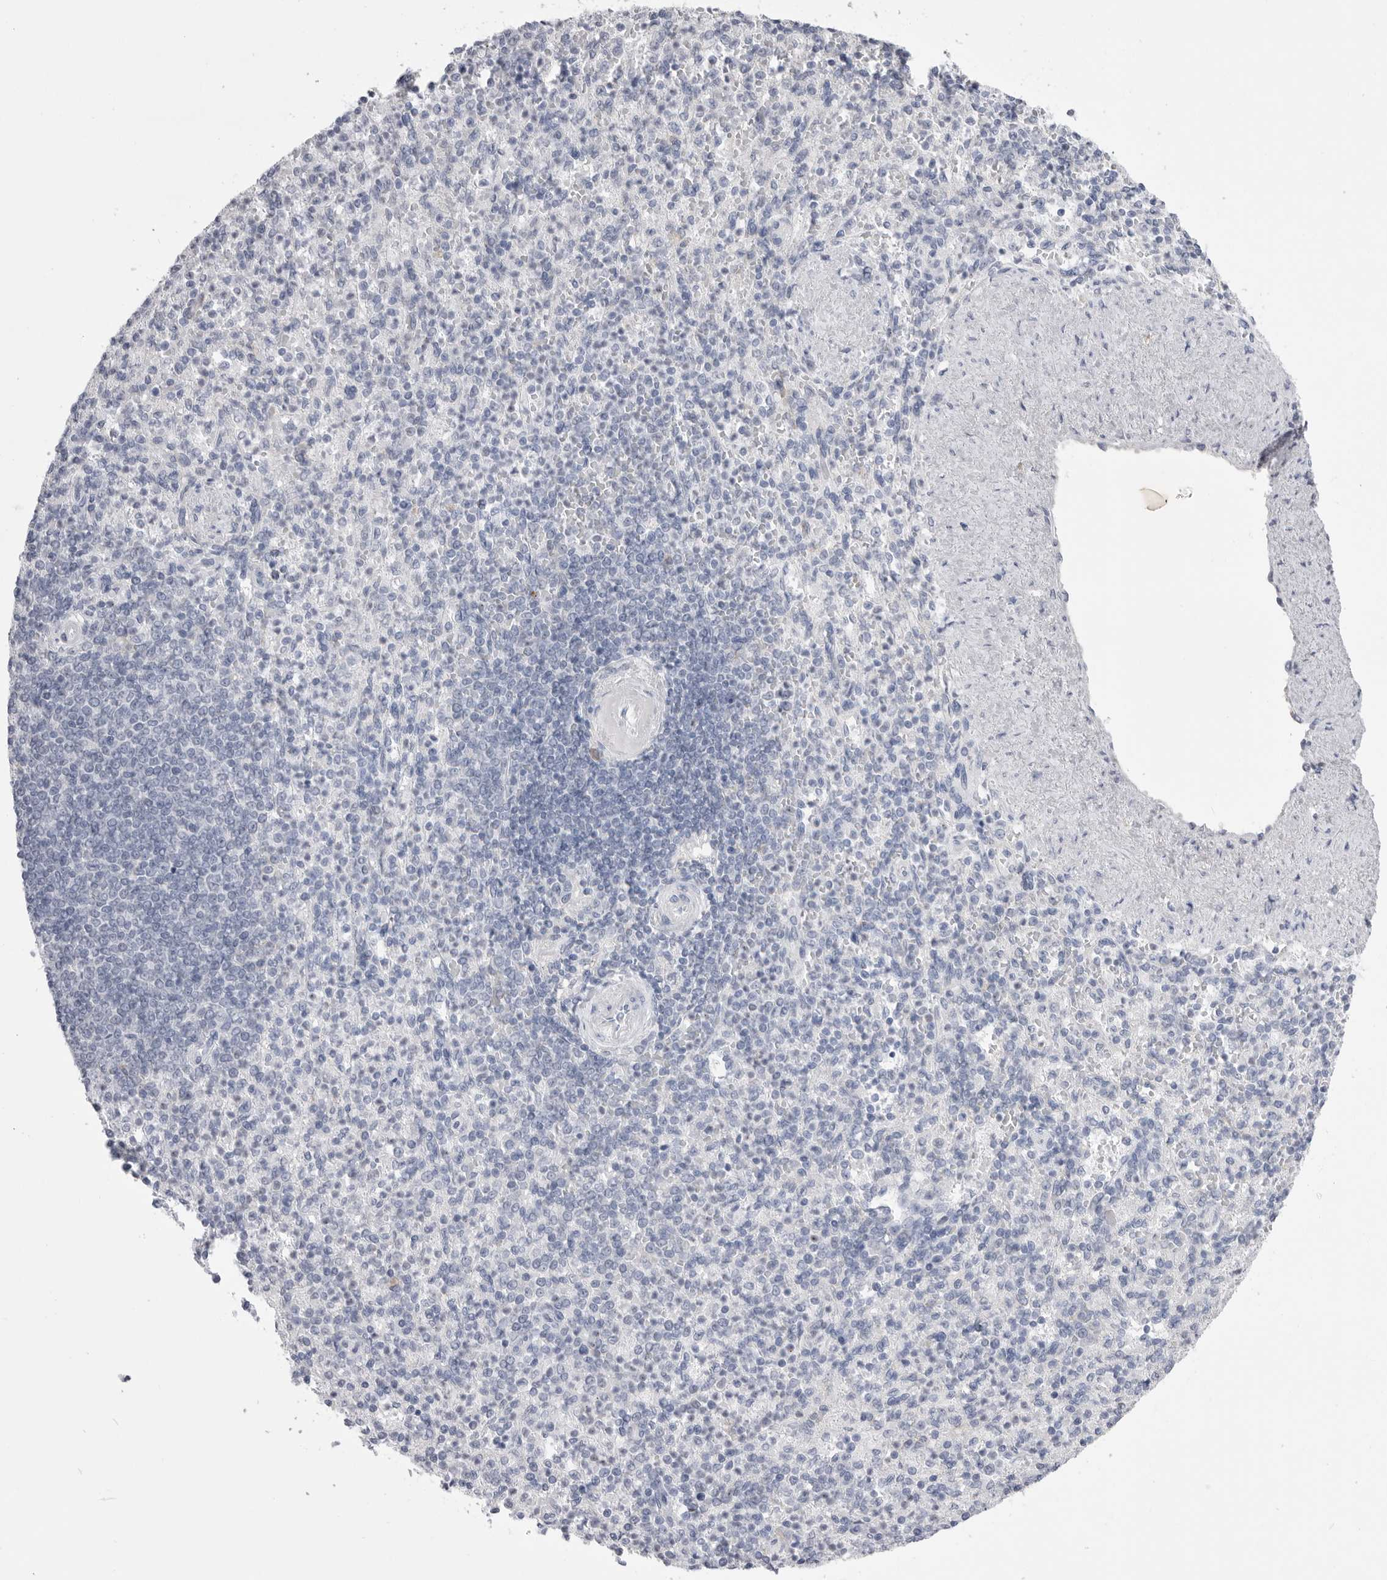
{"staining": {"intensity": "negative", "quantity": "none", "location": "none"}, "tissue": "spleen", "cell_type": "Cells in red pulp", "image_type": "normal", "snomed": [{"axis": "morphology", "description": "Normal tissue, NOS"}, {"axis": "topography", "description": "Spleen"}], "caption": "An immunohistochemistry (IHC) image of unremarkable spleen is shown. There is no staining in cells in red pulp of spleen. The staining is performed using DAB (3,3'-diaminobenzidine) brown chromogen with nuclei counter-stained in using hematoxylin.", "gene": "ZBTB7B", "patient": {"sex": "female", "age": 74}}